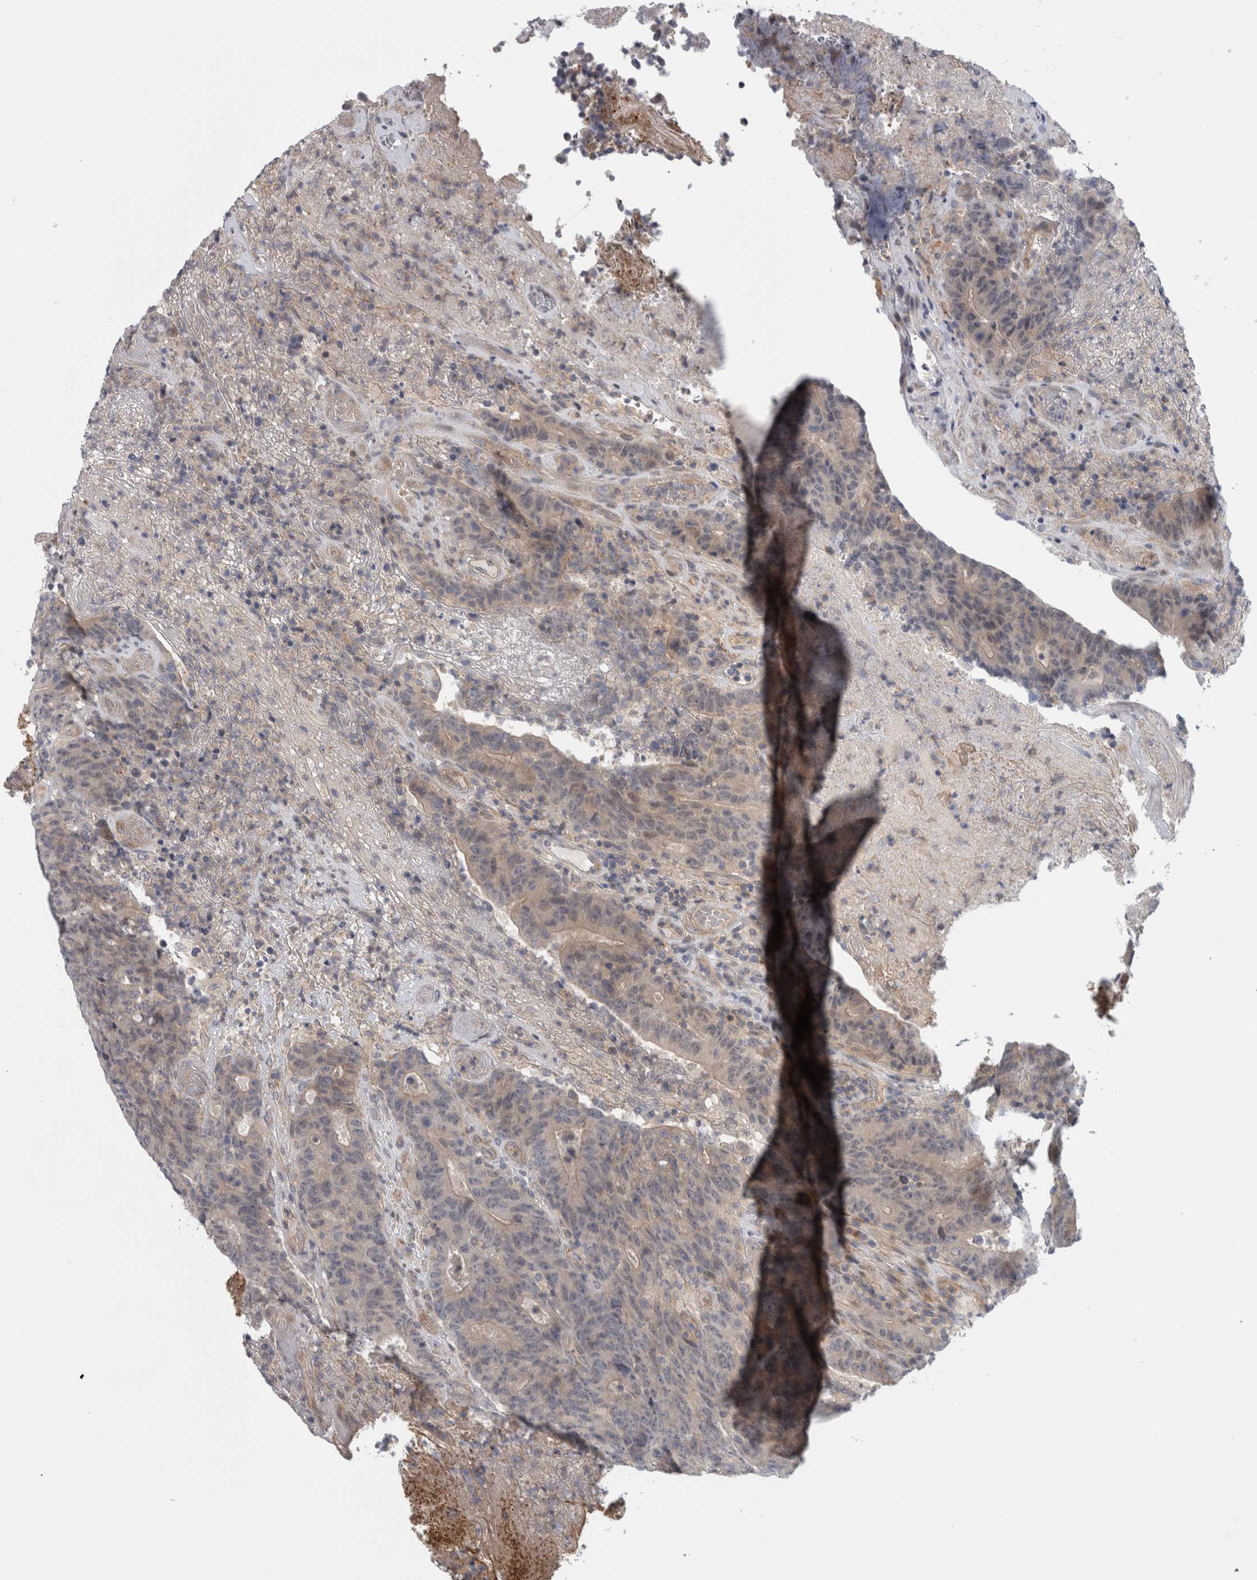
{"staining": {"intensity": "weak", "quantity": "<25%", "location": "cytoplasmic/membranous"}, "tissue": "colorectal cancer", "cell_type": "Tumor cells", "image_type": "cancer", "snomed": [{"axis": "morphology", "description": "Normal tissue, NOS"}, {"axis": "morphology", "description": "Adenocarcinoma, NOS"}, {"axis": "topography", "description": "Colon"}], "caption": "Histopathology image shows no significant protein staining in tumor cells of colorectal cancer (adenocarcinoma). (DAB (3,3'-diaminobenzidine) IHC, high magnification).", "gene": "ZNF804B", "patient": {"sex": "female", "age": 75}}